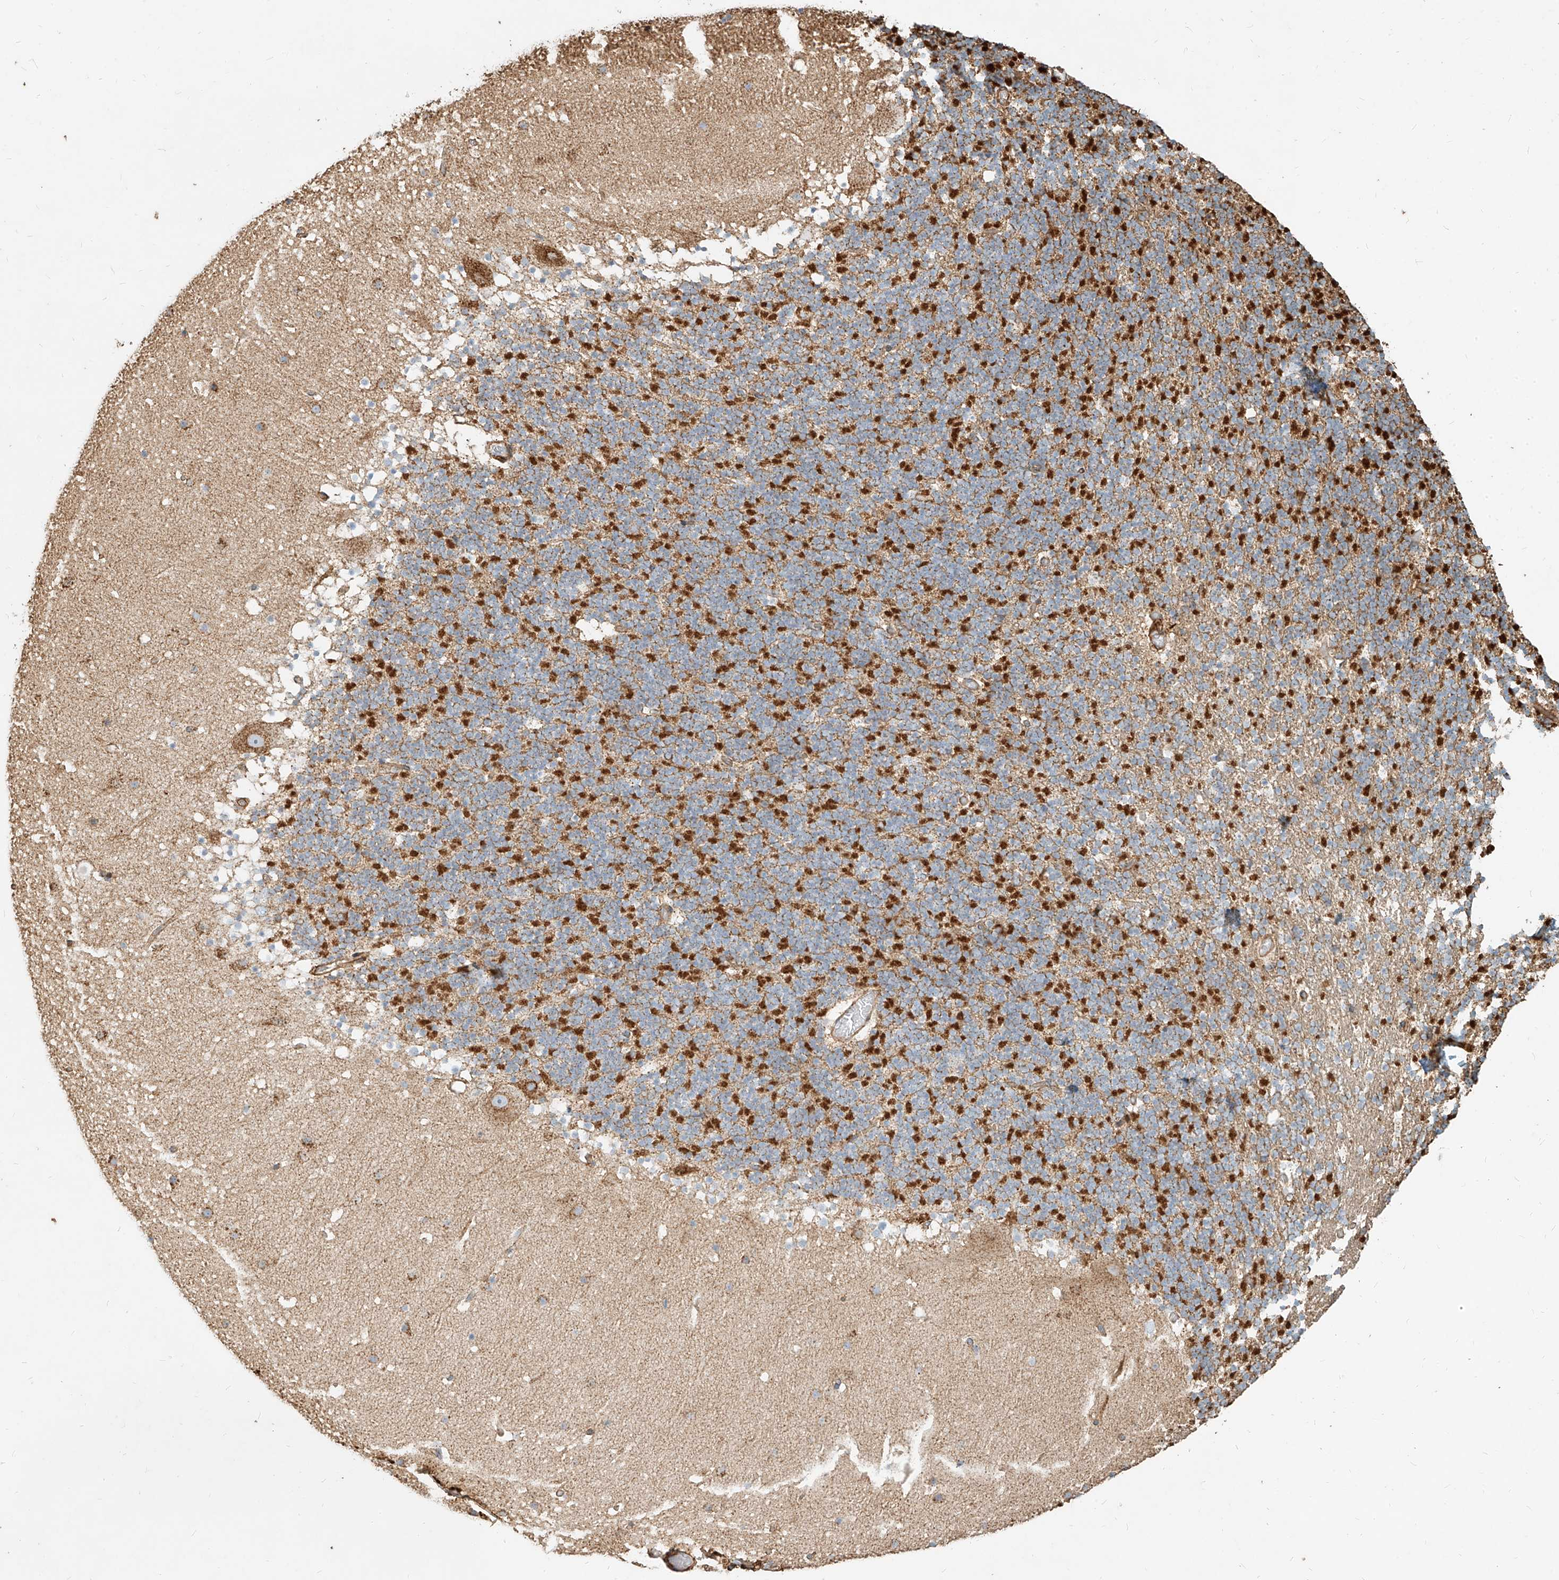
{"staining": {"intensity": "moderate", "quantity": "<25%", "location": "cytoplasmic/membranous"}, "tissue": "cerebellum", "cell_type": "Cells in granular layer", "image_type": "normal", "snomed": [{"axis": "morphology", "description": "Normal tissue, NOS"}, {"axis": "topography", "description": "Cerebellum"}], "caption": "Immunohistochemical staining of unremarkable cerebellum displays <25% levels of moderate cytoplasmic/membranous protein staining in about <25% of cells in granular layer.", "gene": "MTX2", "patient": {"sex": "male", "age": 57}}